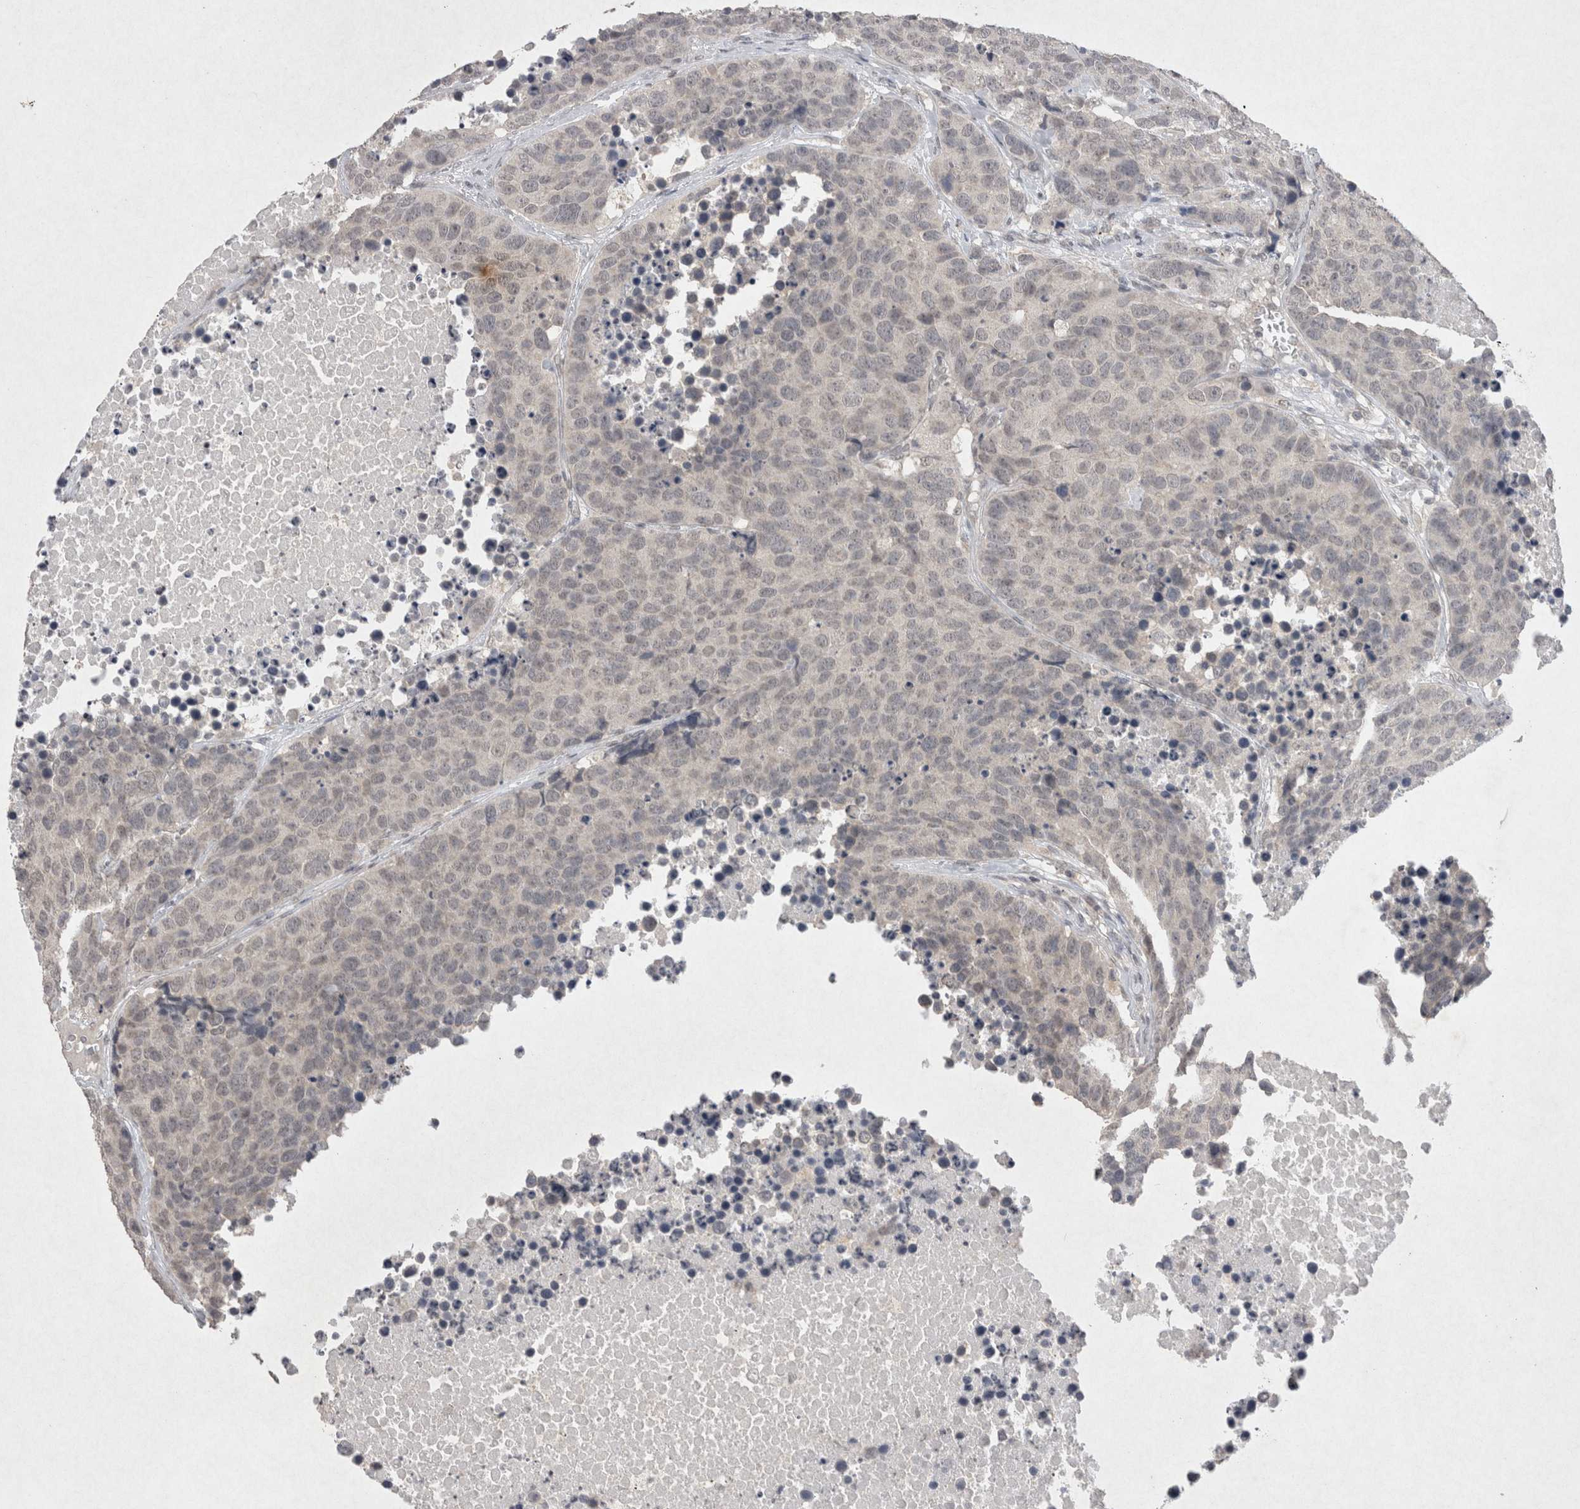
{"staining": {"intensity": "negative", "quantity": "none", "location": "none"}, "tissue": "carcinoid", "cell_type": "Tumor cells", "image_type": "cancer", "snomed": [{"axis": "morphology", "description": "Carcinoid, malignant, NOS"}, {"axis": "topography", "description": "Lung"}], "caption": "Immunohistochemical staining of malignant carcinoid displays no significant staining in tumor cells.", "gene": "LYVE1", "patient": {"sex": "male", "age": 60}}